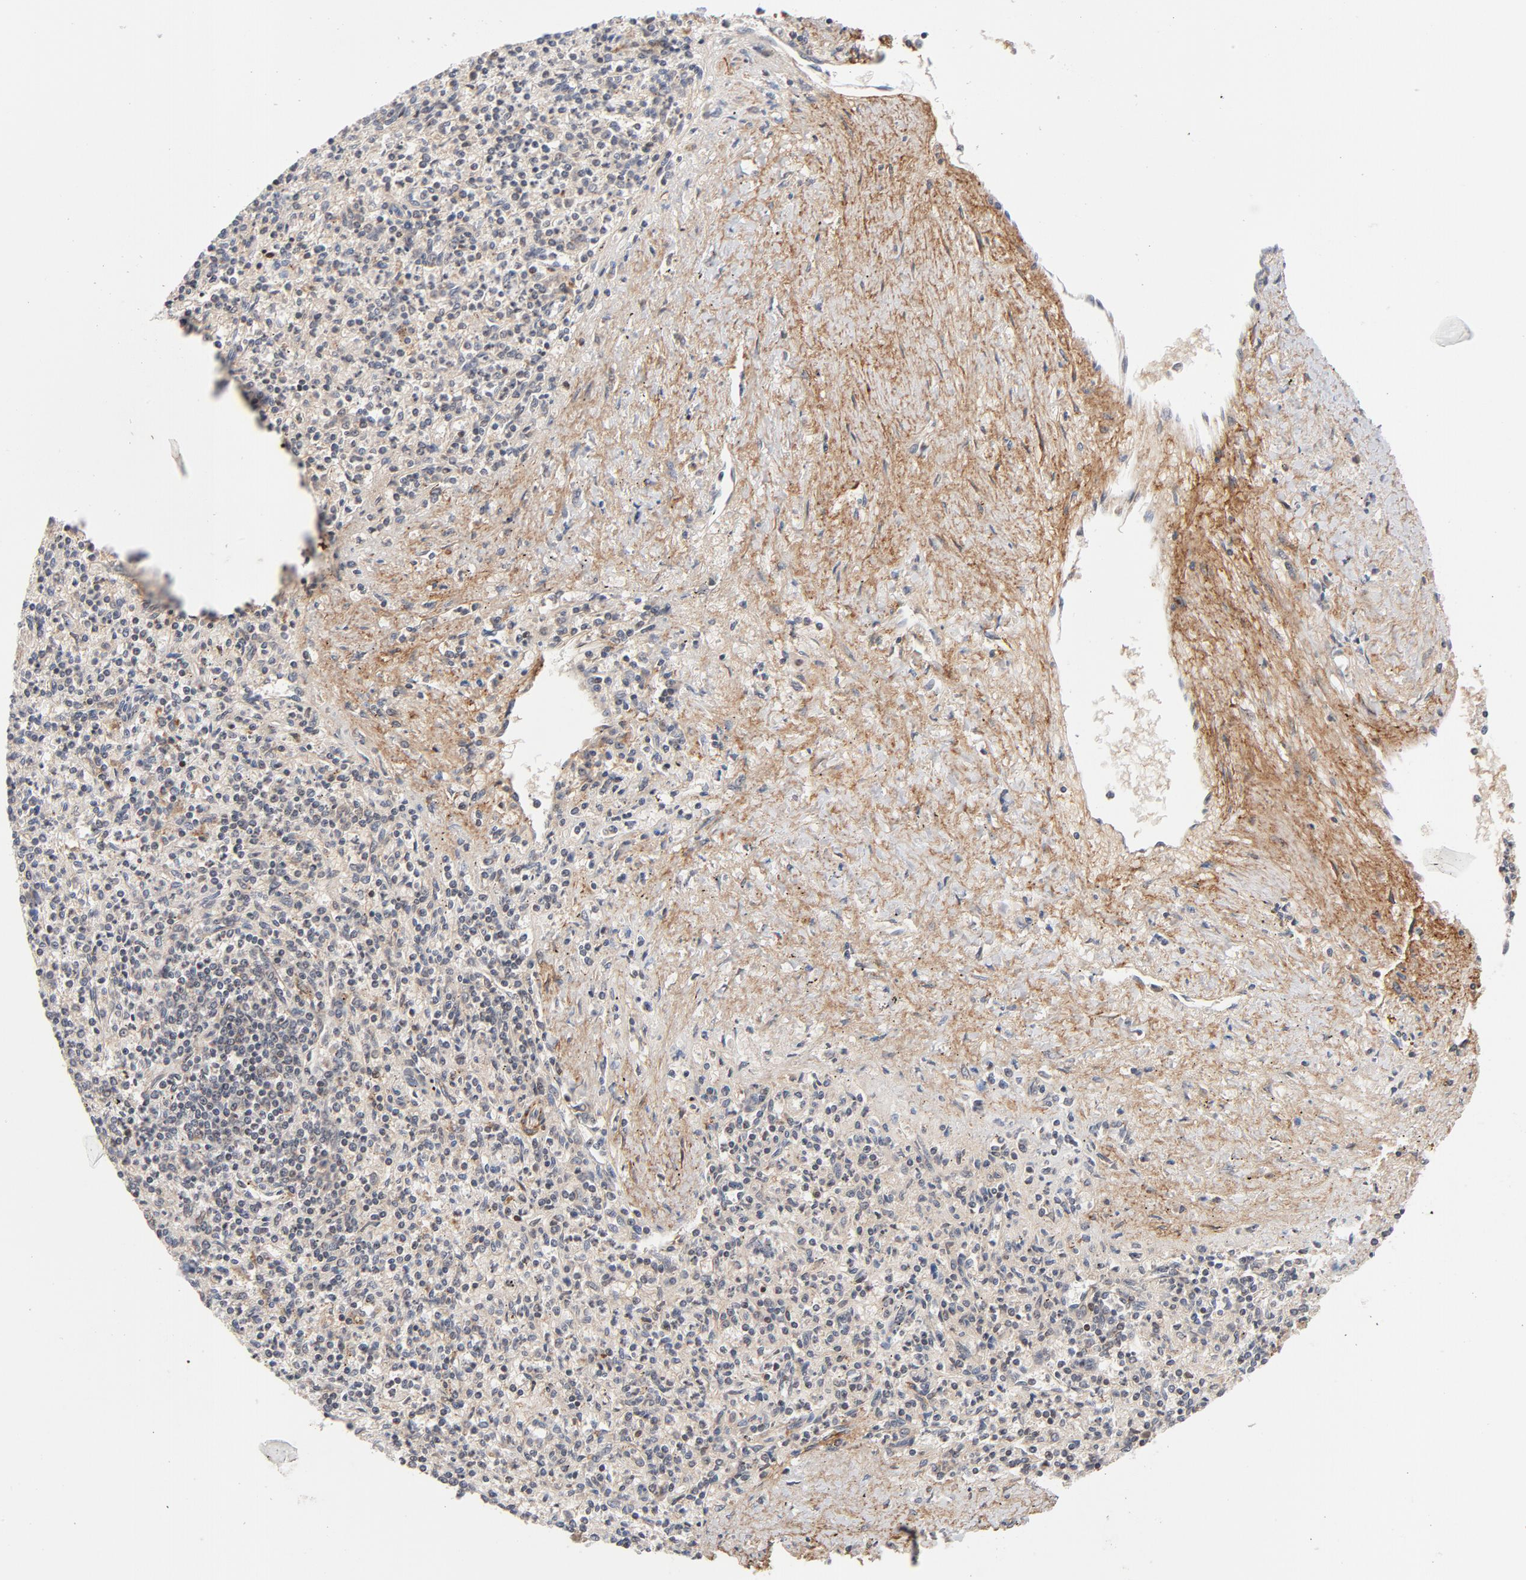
{"staining": {"intensity": "weak", "quantity": ">75%", "location": "cytoplasmic/membranous"}, "tissue": "spleen", "cell_type": "Cells in red pulp", "image_type": "normal", "snomed": [{"axis": "morphology", "description": "Normal tissue, NOS"}, {"axis": "topography", "description": "Spleen"}], "caption": "Brown immunohistochemical staining in normal spleen demonstrates weak cytoplasmic/membranous positivity in about >75% of cells in red pulp.", "gene": "DNAAF2", "patient": {"sex": "male", "age": 72}}